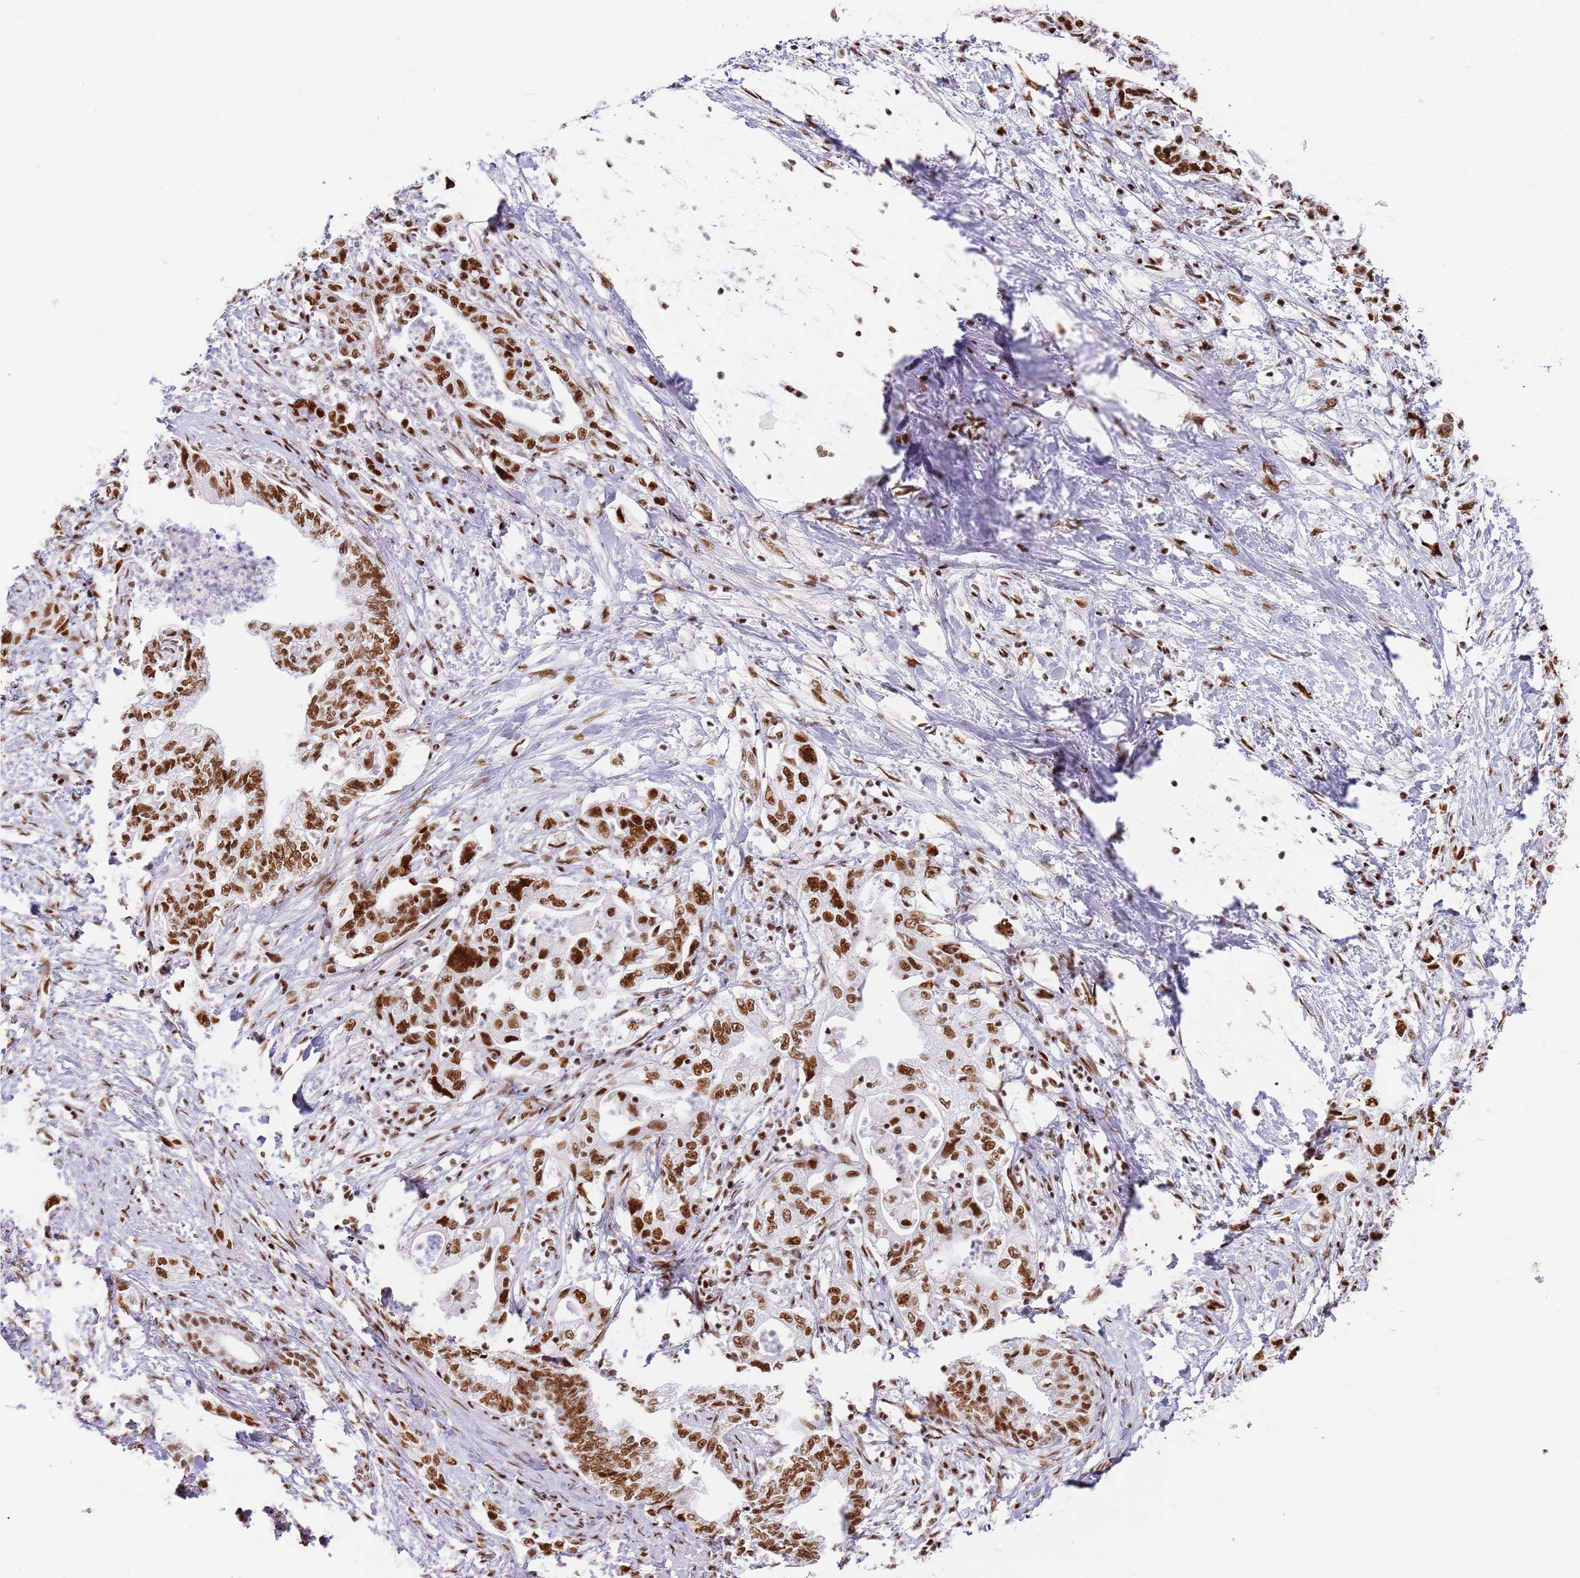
{"staining": {"intensity": "strong", "quantity": ">75%", "location": "nuclear"}, "tissue": "pancreatic cancer", "cell_type": "Tumor cells", "image_type": "cancer", "snomed": [{"axis": "morphology", "description": "Adenocarcinoma, NOS"}, {"axis": "topography", "description": "Pancreas"}], "caption": "Adenocarcinoma (pancreatic) stained with a protein marker reveals strong staining in tumor cells.", "gene": "AKAP8L", "patient": {"sex": "female", "age": 73}}